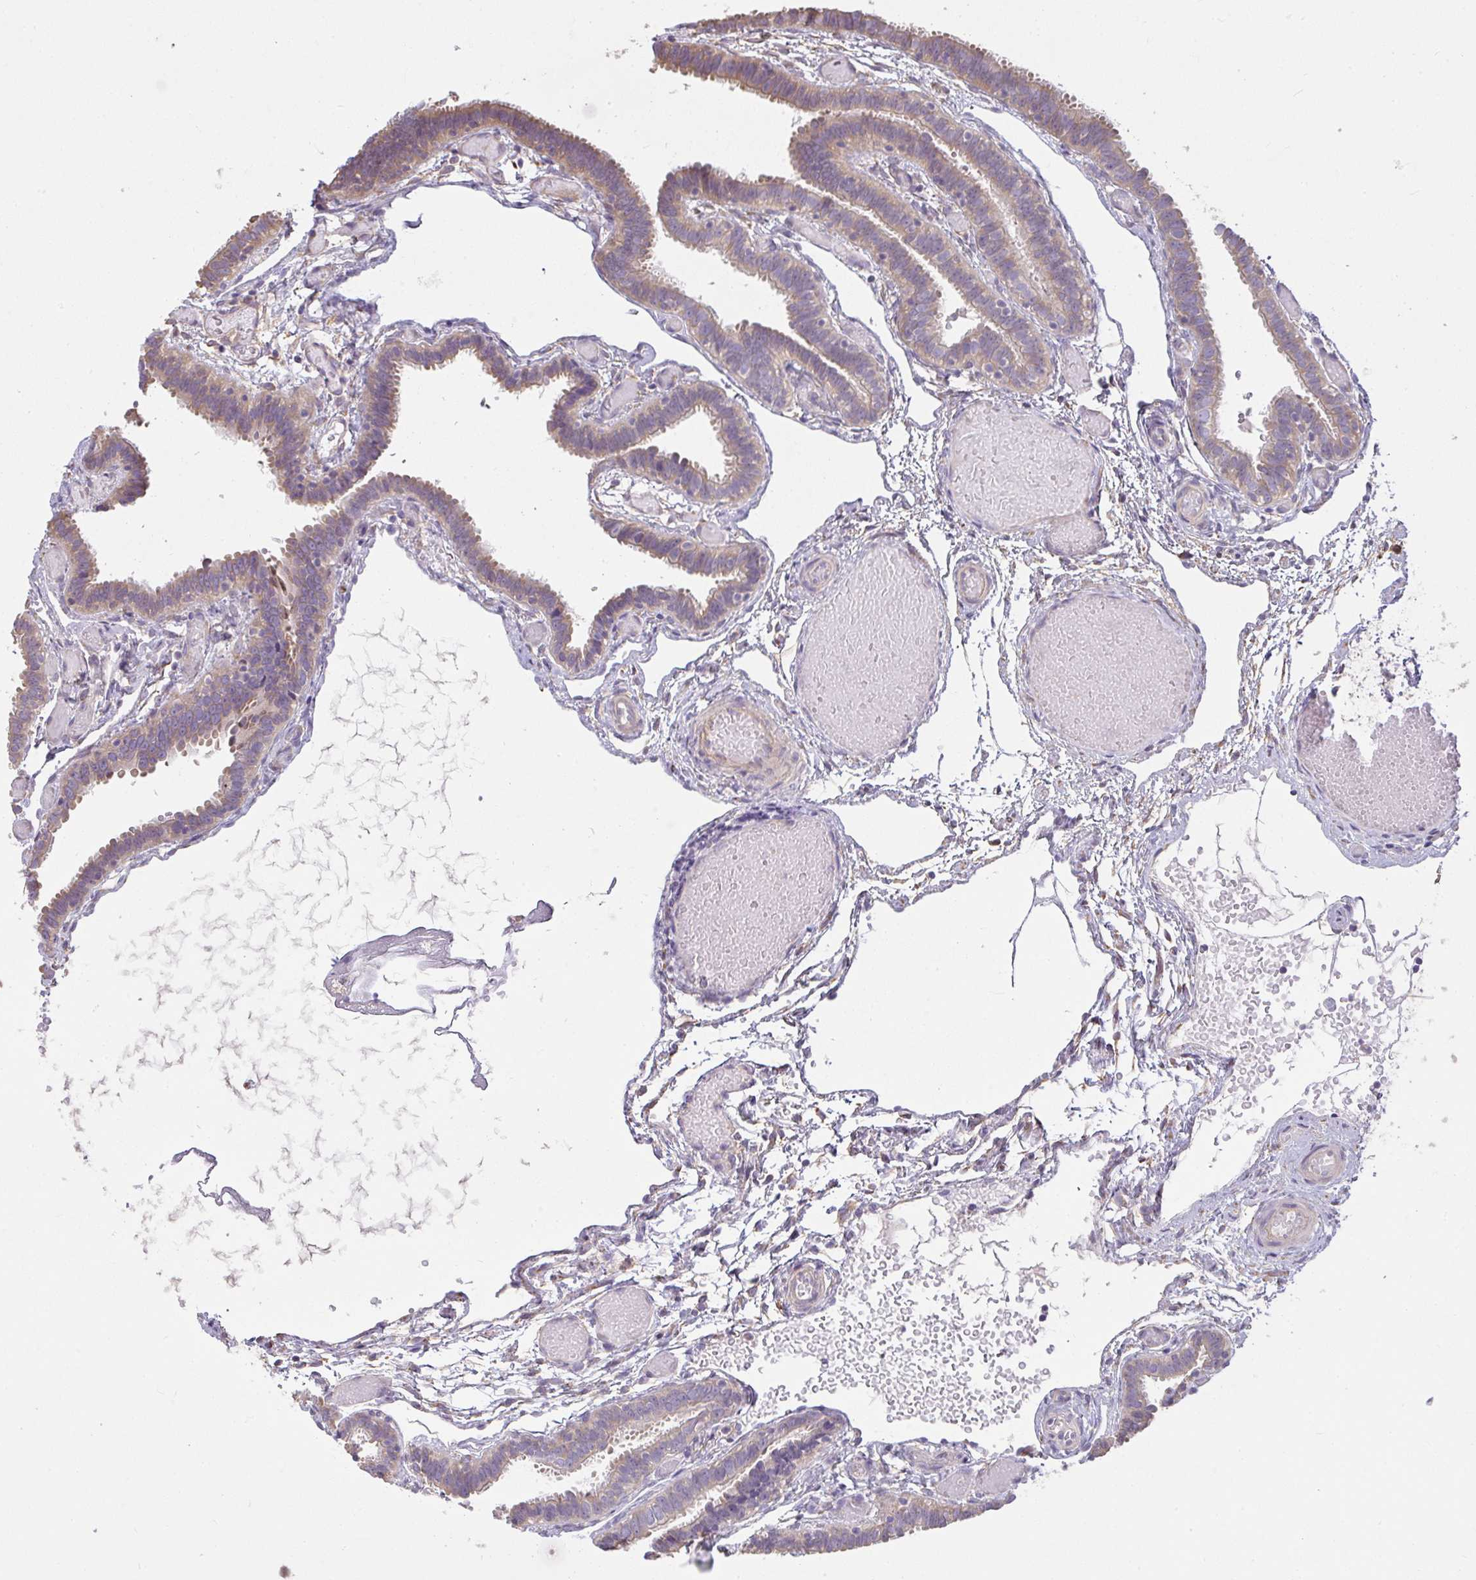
{"staining": {"intensity": "weak", "quantity": "25%-75%", "location": "cytoplasmic/membranous"}, "tissue": "fallopian tube", "cell_type": "Glandular cells", "image_type": "normal", "snomed": [{"axis": "morphology", "description": "Normal tissue, NOS"}, {"axis": "topography", "description": "Fallopian tube"}], "caption": "The micrograph reveals staining of normal fallopian tube, revealing weak cytoplasmic/membranous protein expression (brown color) within glandular cells.", "gene": "BRINP3", "patient": {"sex": "female", "age": 37}}